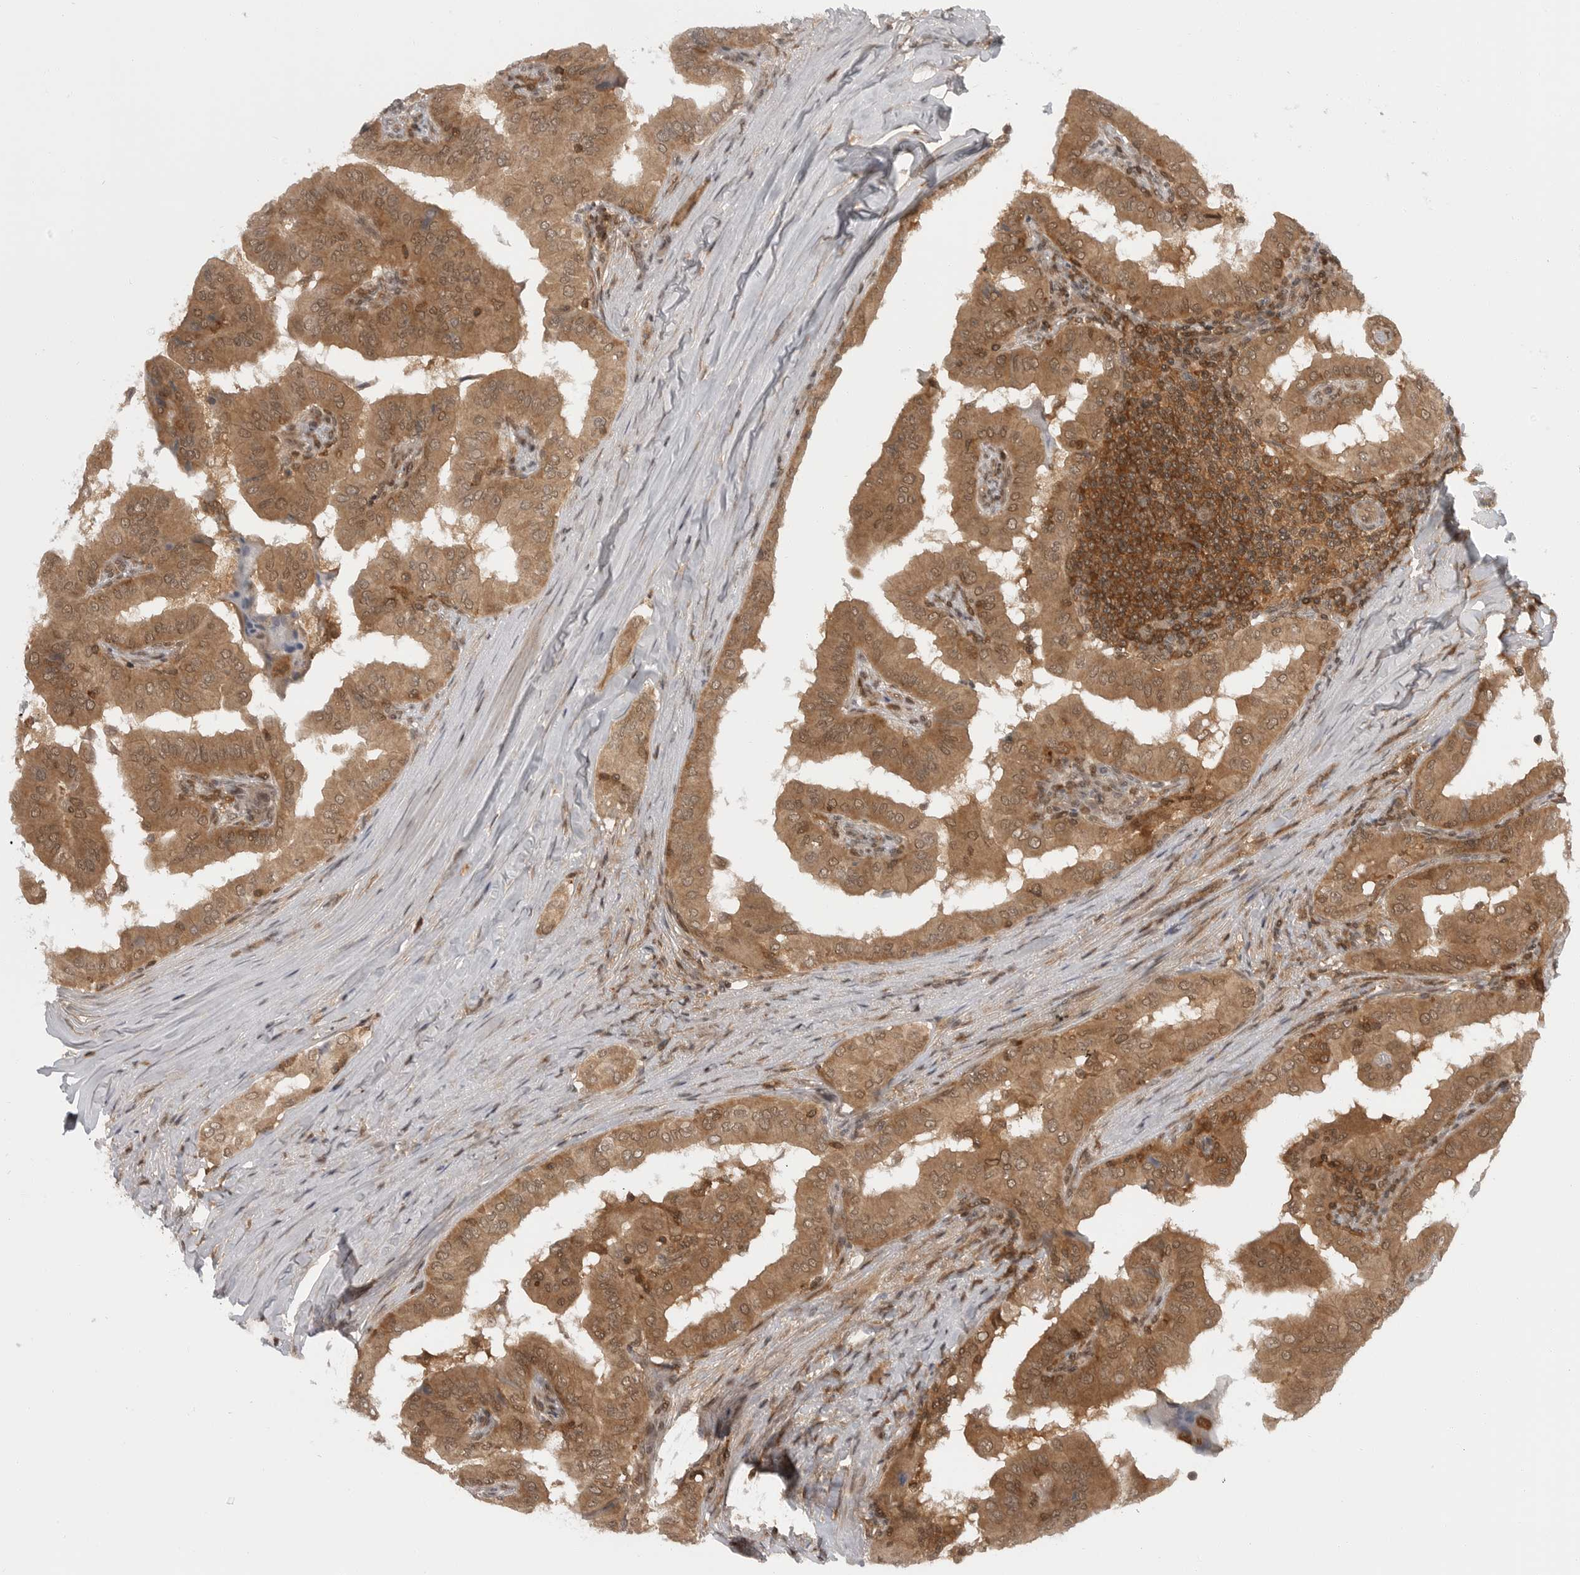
{"staining": {"intensity": "moderate", "quantity": ">75%", "location": "cytoplasmic/membranous"}, "tissue": "thyroid cancer", "cell_type": "Tumor cells", "image_type": "cancer", "snomed": [{"axis": "morphology", "description": "Papillary adenocarcinoma, NOS"}, {"axis": "topography", "description": "Thyroid gland"}], "caption": "The histopathology image demonstrates staining of thyroid papillary adenocarcinoma, revealing moderate cytoplasmic/membranous protein positivity (brown color) within tumor cells.", "gene": "SZRD1", "patient": {"sex": "male", "age": 33}}